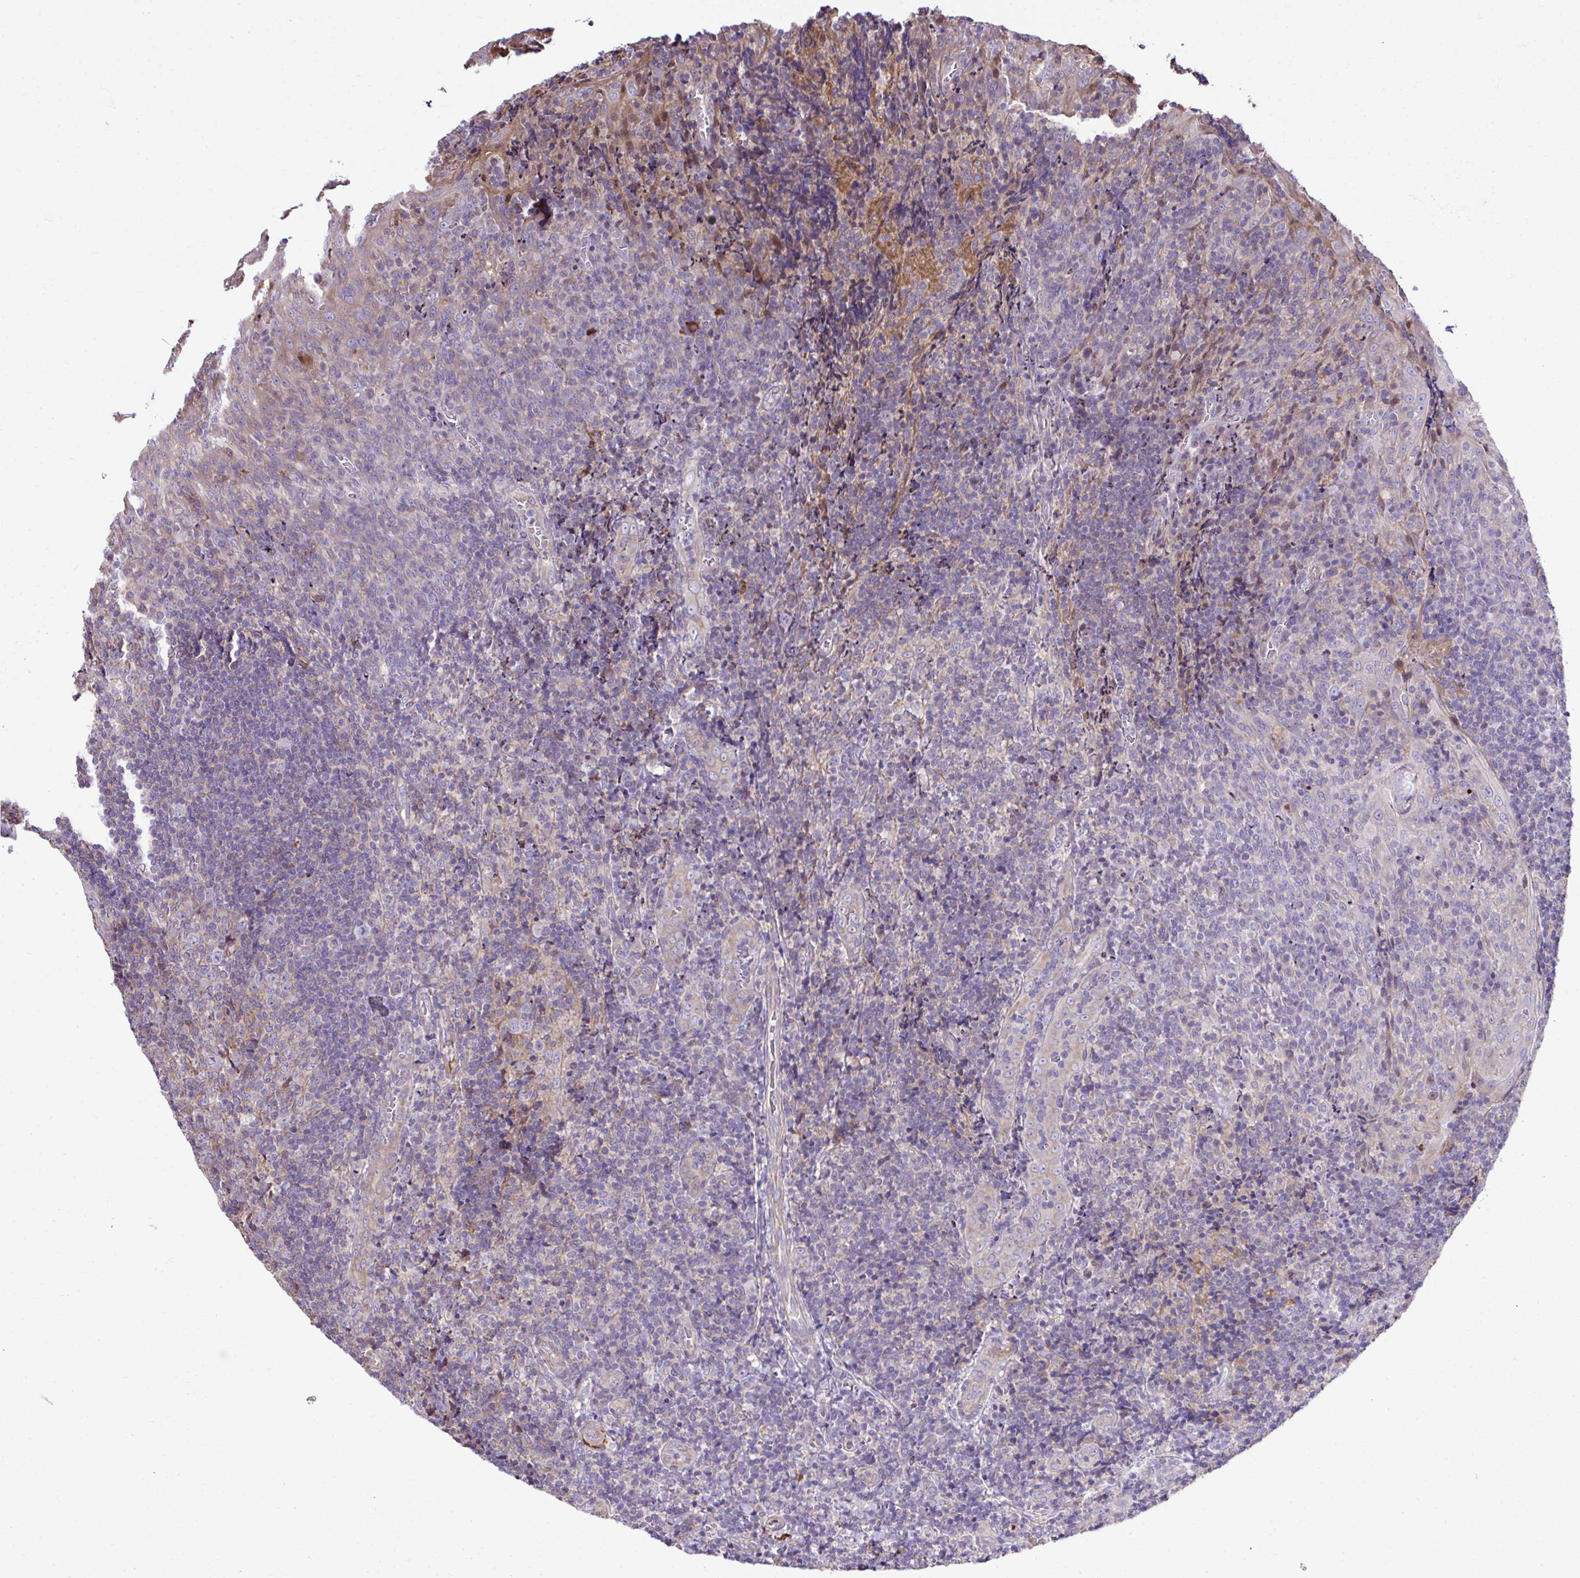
{"staining": {"intensity": "weak", "quantity": "25%-75%", "location": "cytoplasmic/membranous"}, "tissue": "tonsil", "cell_type": "Germinal center cells", "image_type": "normal", "snomed": [{"axis": "morphology", "description": "Normal tissue, NOS"}, {"axis": "topography", "description": "Tonsil"}], "caption": "Protein staining of unremarkable tonsil demonstrates weak cytoplasmic/membranous expression in about 25%-75% of germinal center cells.", "gene": "CCDC85C", "patient": {"sex": "male", "age": 17}}